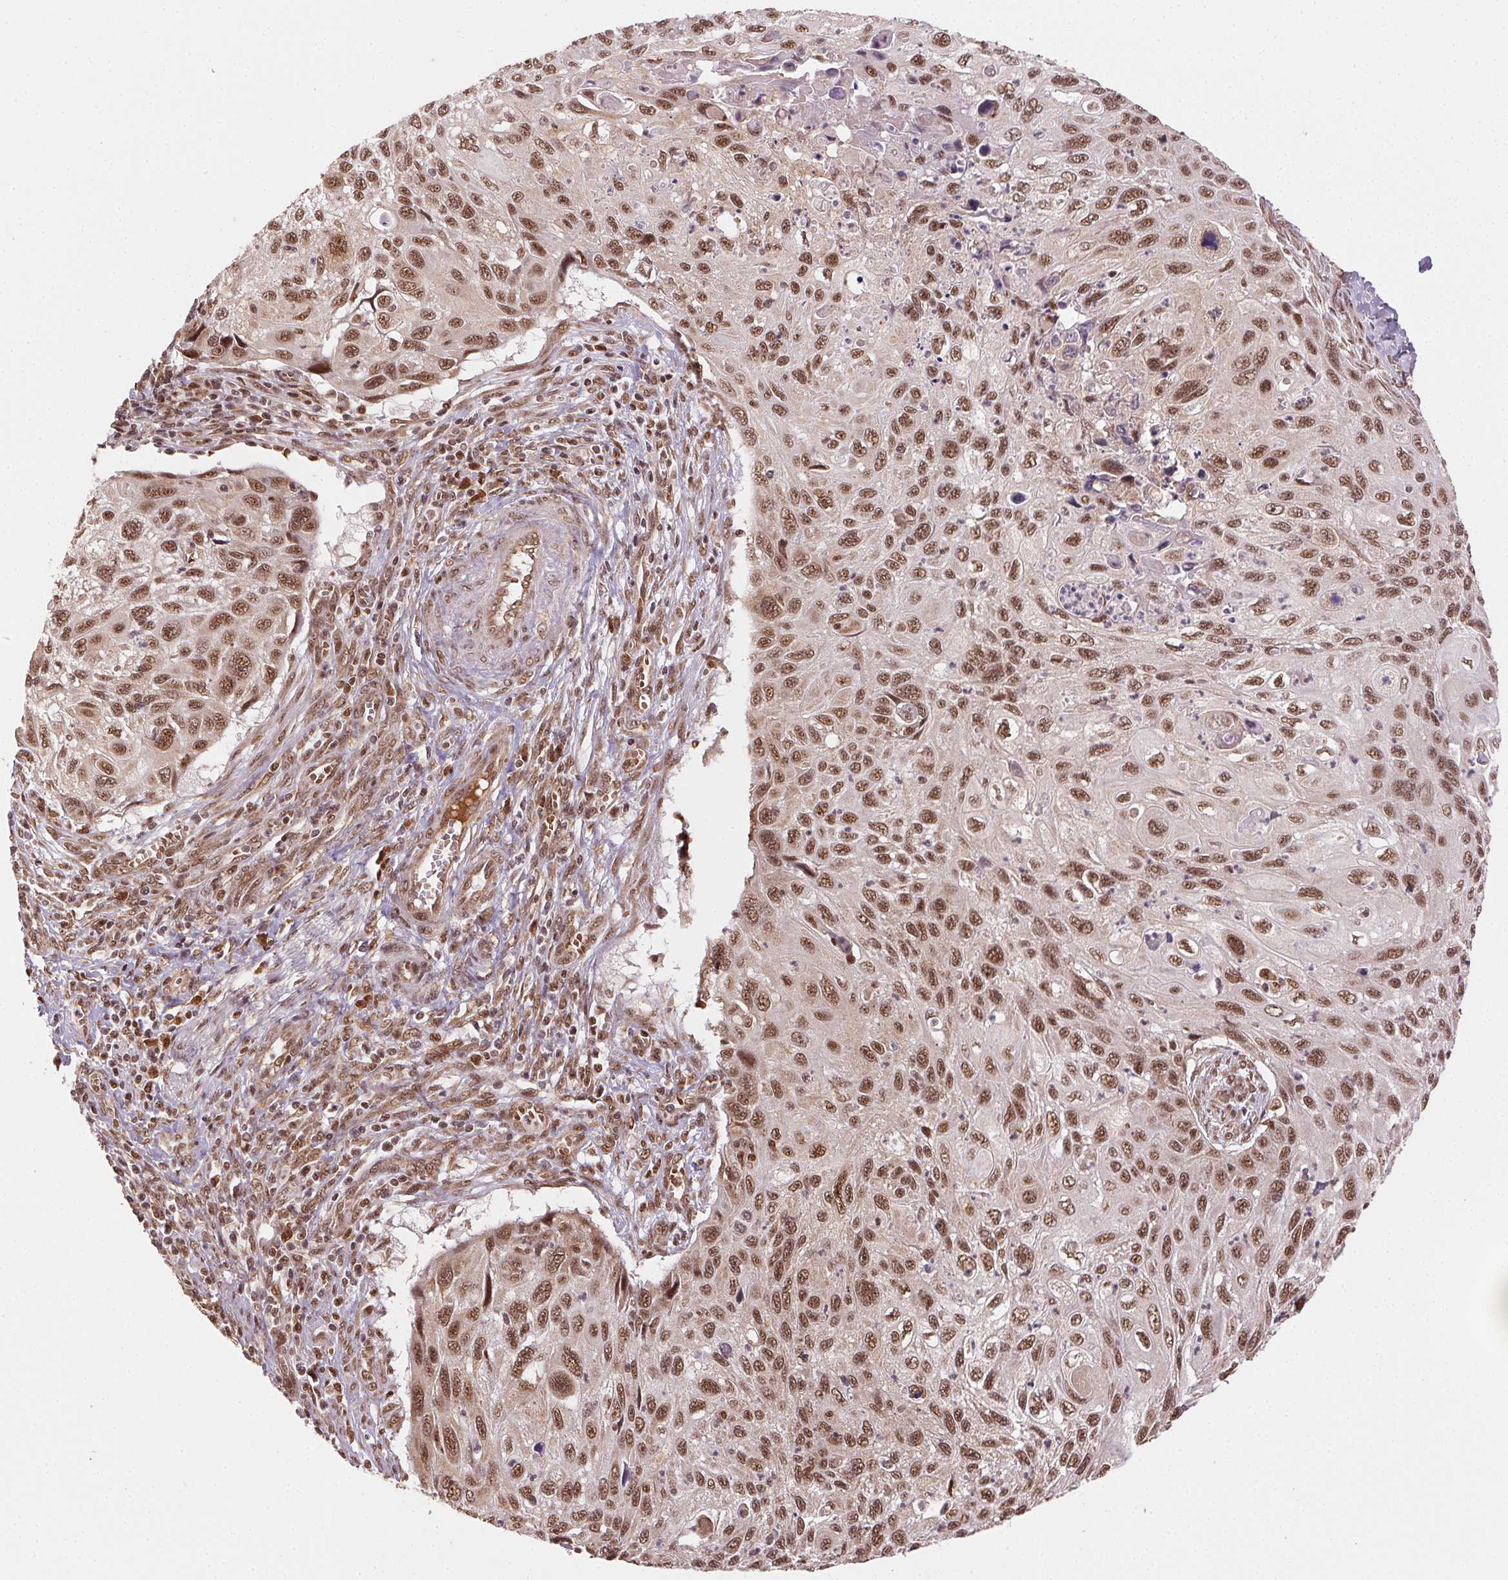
{"staining": {"intensity": "moderate", "quantity": ">75%", "location": "nuclear"}, "tissue": "cervical cancer", "cell_type": "Tumor cells", "image_type": "cancer", "snomed": [{"axis": "morphology", "description": "Squamous cell carcinoma, NOS"}, {"axis": "topography", "description": "Cervix"}], "caption": "Brown immunohistochemical staining in human cervical squamous cell carcinoma shows moderate nuclear staining in about >75% of tumor cells.", "gene": "TREML4", "patient": {"sex": "female", "age": 70}}